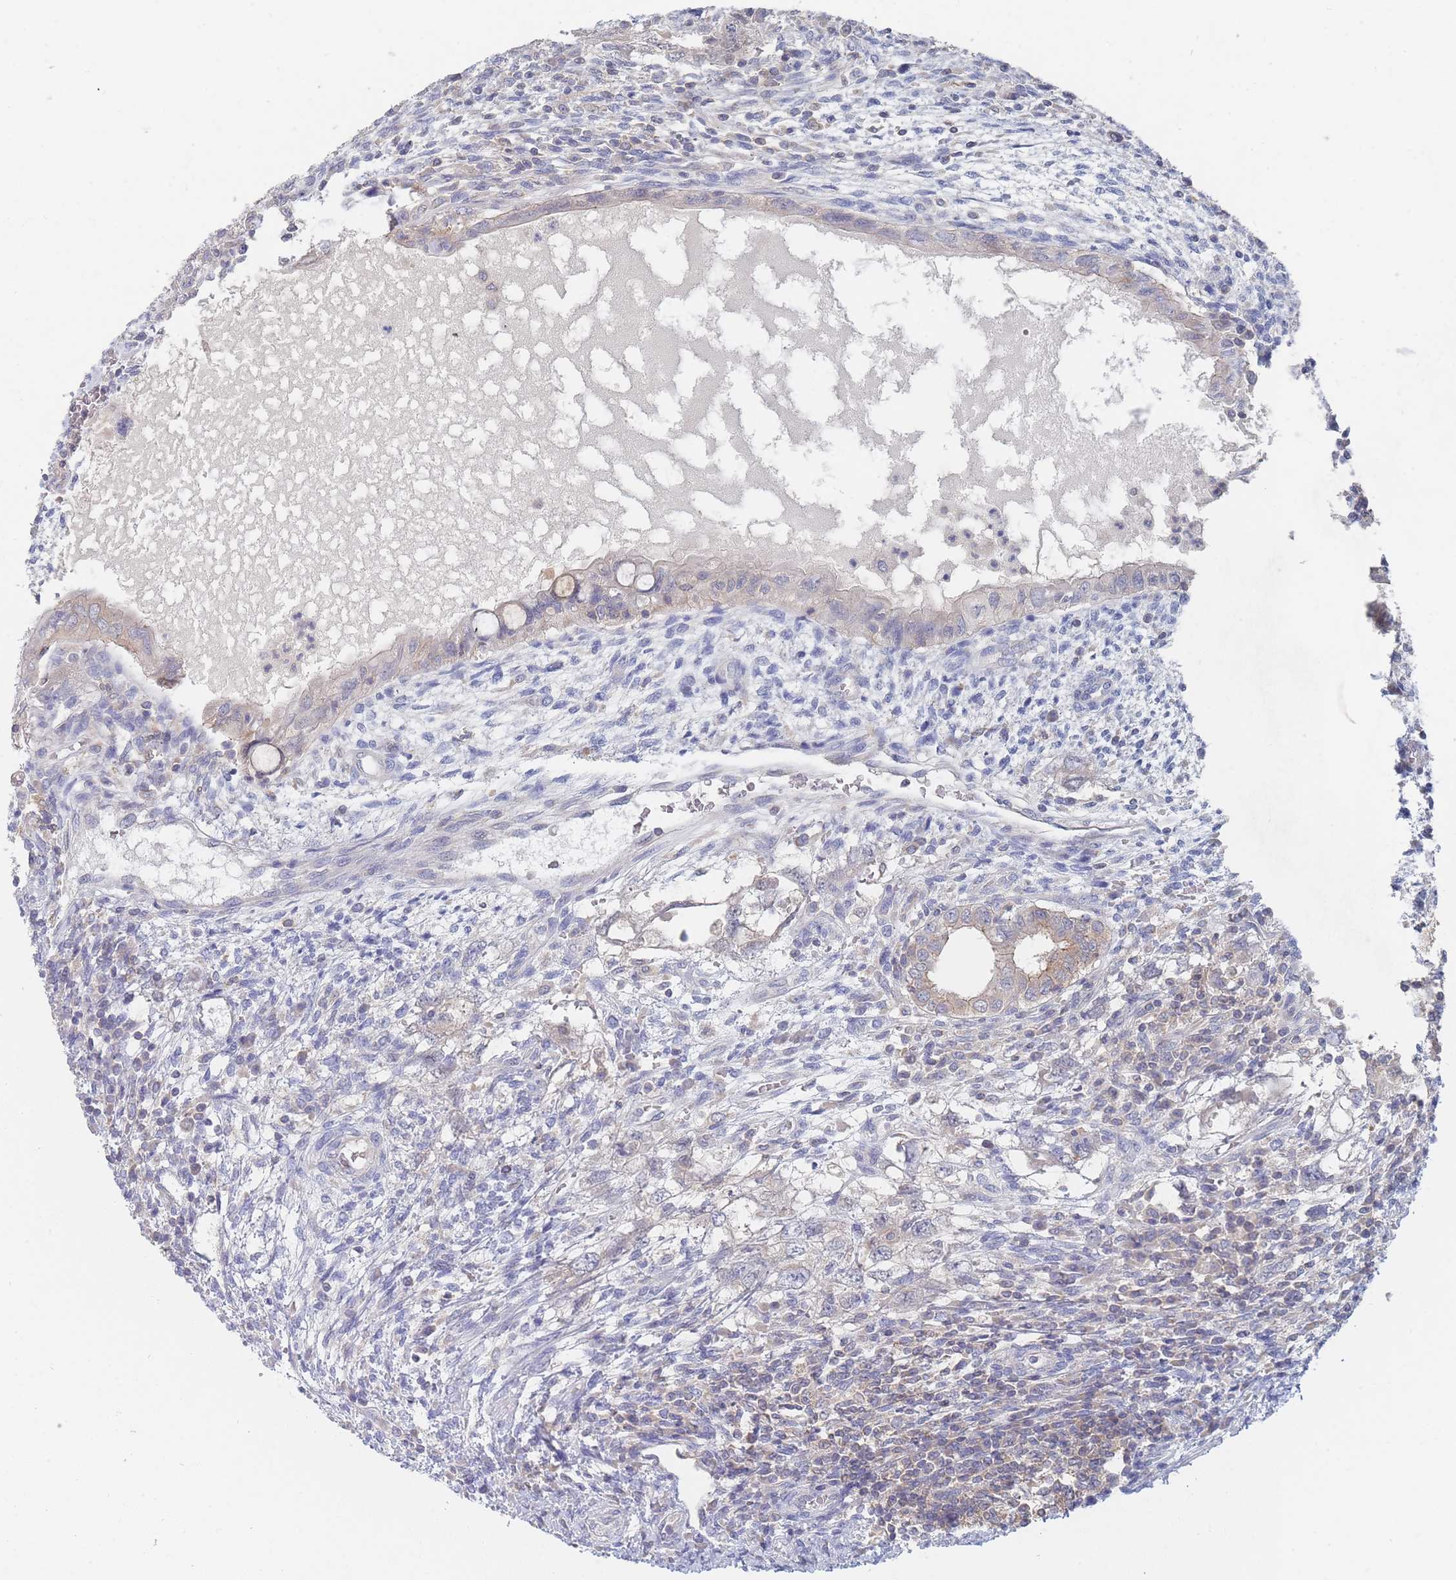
{"staining": {"intensity": "negative", "quantity": "none", "location": "none"}, "tissue": "testis cancer", "cell_type": "Tumor cells", "image_type": "cancer", "snomed": [{"axis": "morphology", "description": "Carcinoma, Embryonal, NOS"}, {"axis": "topography", "description": "Testis"}], "caption": "Image shows no protein expression in tumor cells of testis cancer (embryonal carcinoma) tissue. (DAB (3,3'-diaminobenzidine) IHC with hematoxylin counter stain).", "gene": "PPP6C", "patient": {"sex": "male", "age": 26}}